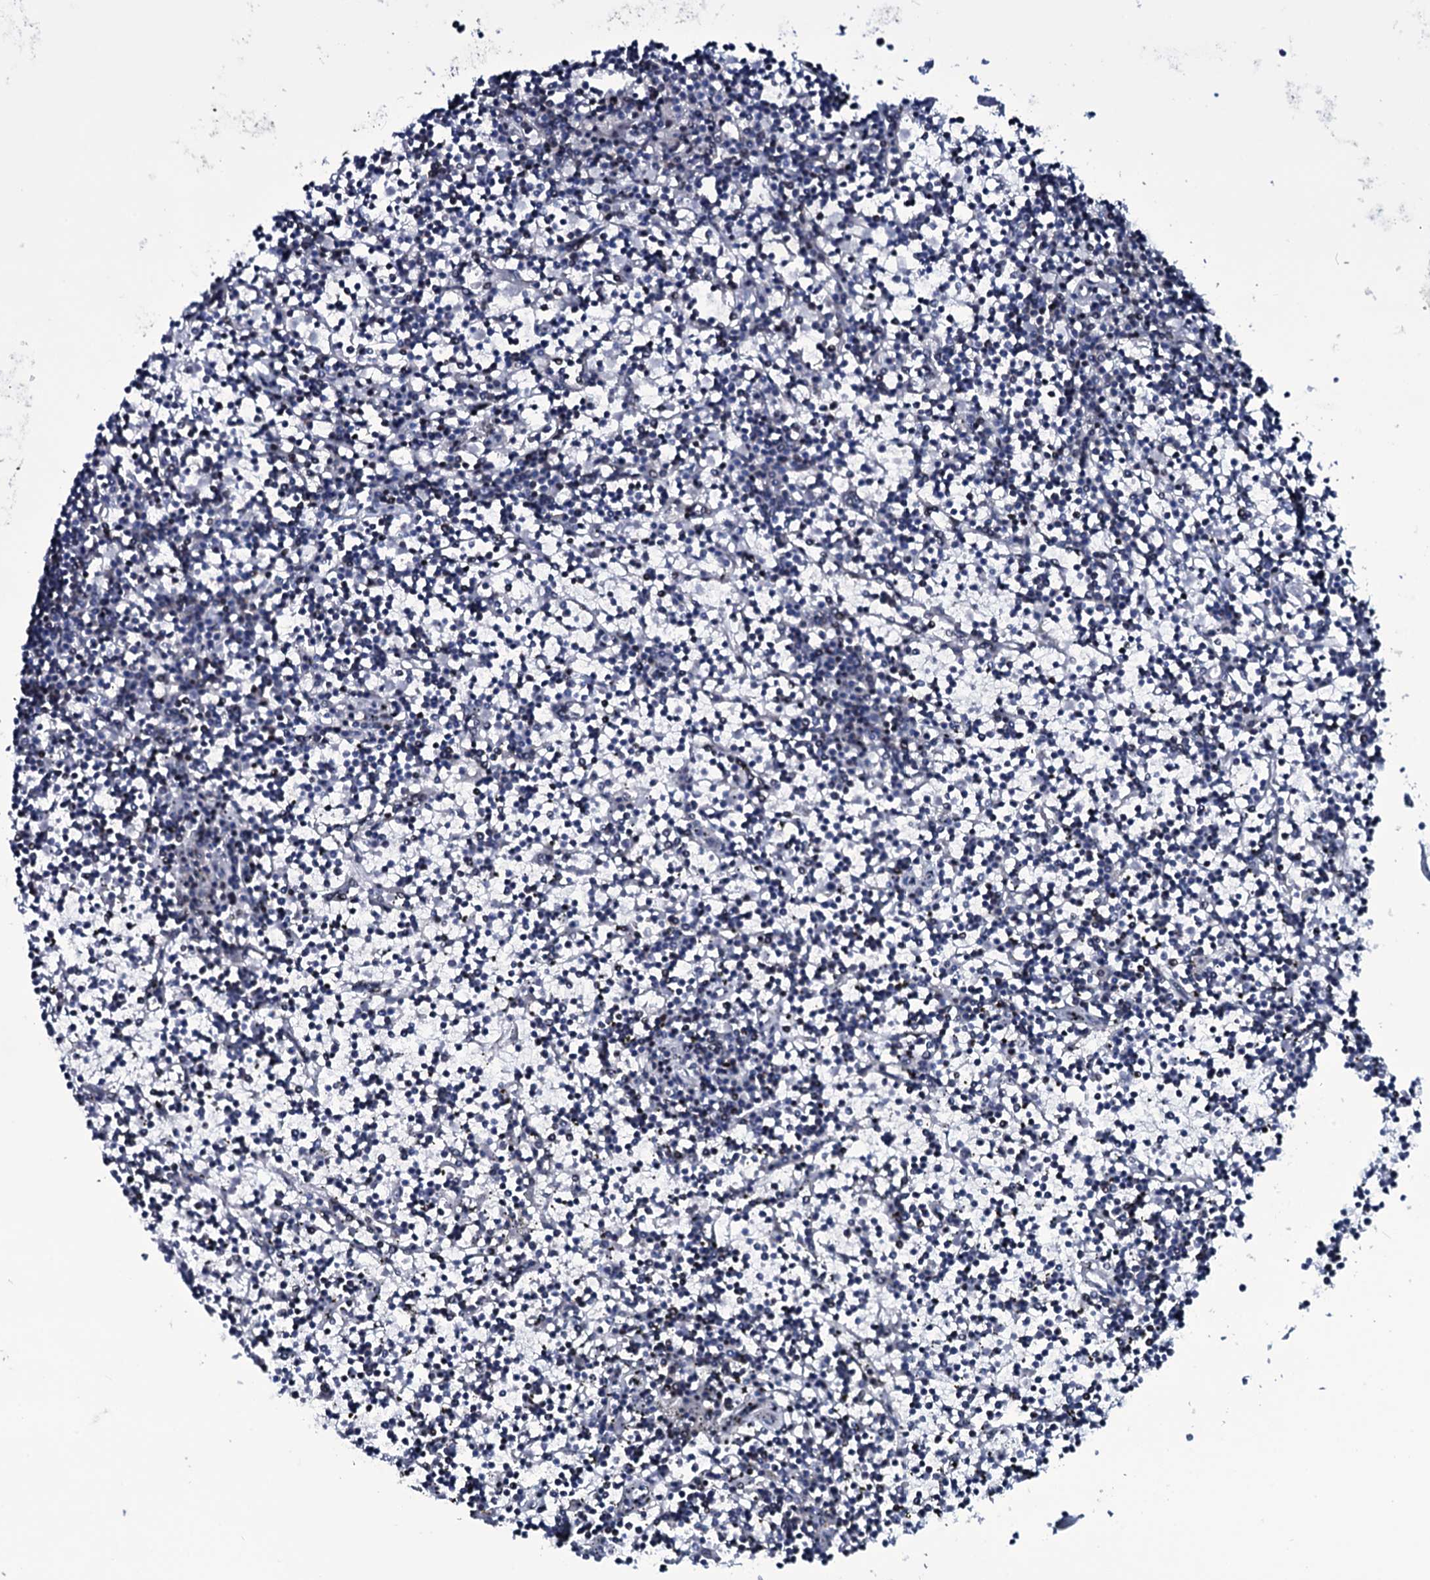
{"staining": {"intensity": "negative", "quantity": "none", "location": "none"}, "tissue": "lymphoma", "cell_type": "Tumor cells", "image_type": "cancer", "snomed": [{"axis": "morphology", "description": "Malignant lymphoma, non-Hodgkin's type, Low grade"}, {"axis": "topography", "description": "Spleen"}], "caption": "The immunohistochemistry (IHC) photomicrograph has no significant expression in tumor cells of low-grade malignant lymphoma, non-Hodgkin's type tissue.", "gene": "ZMIZ2", "patient": {"sex": "female", "age": 19}}